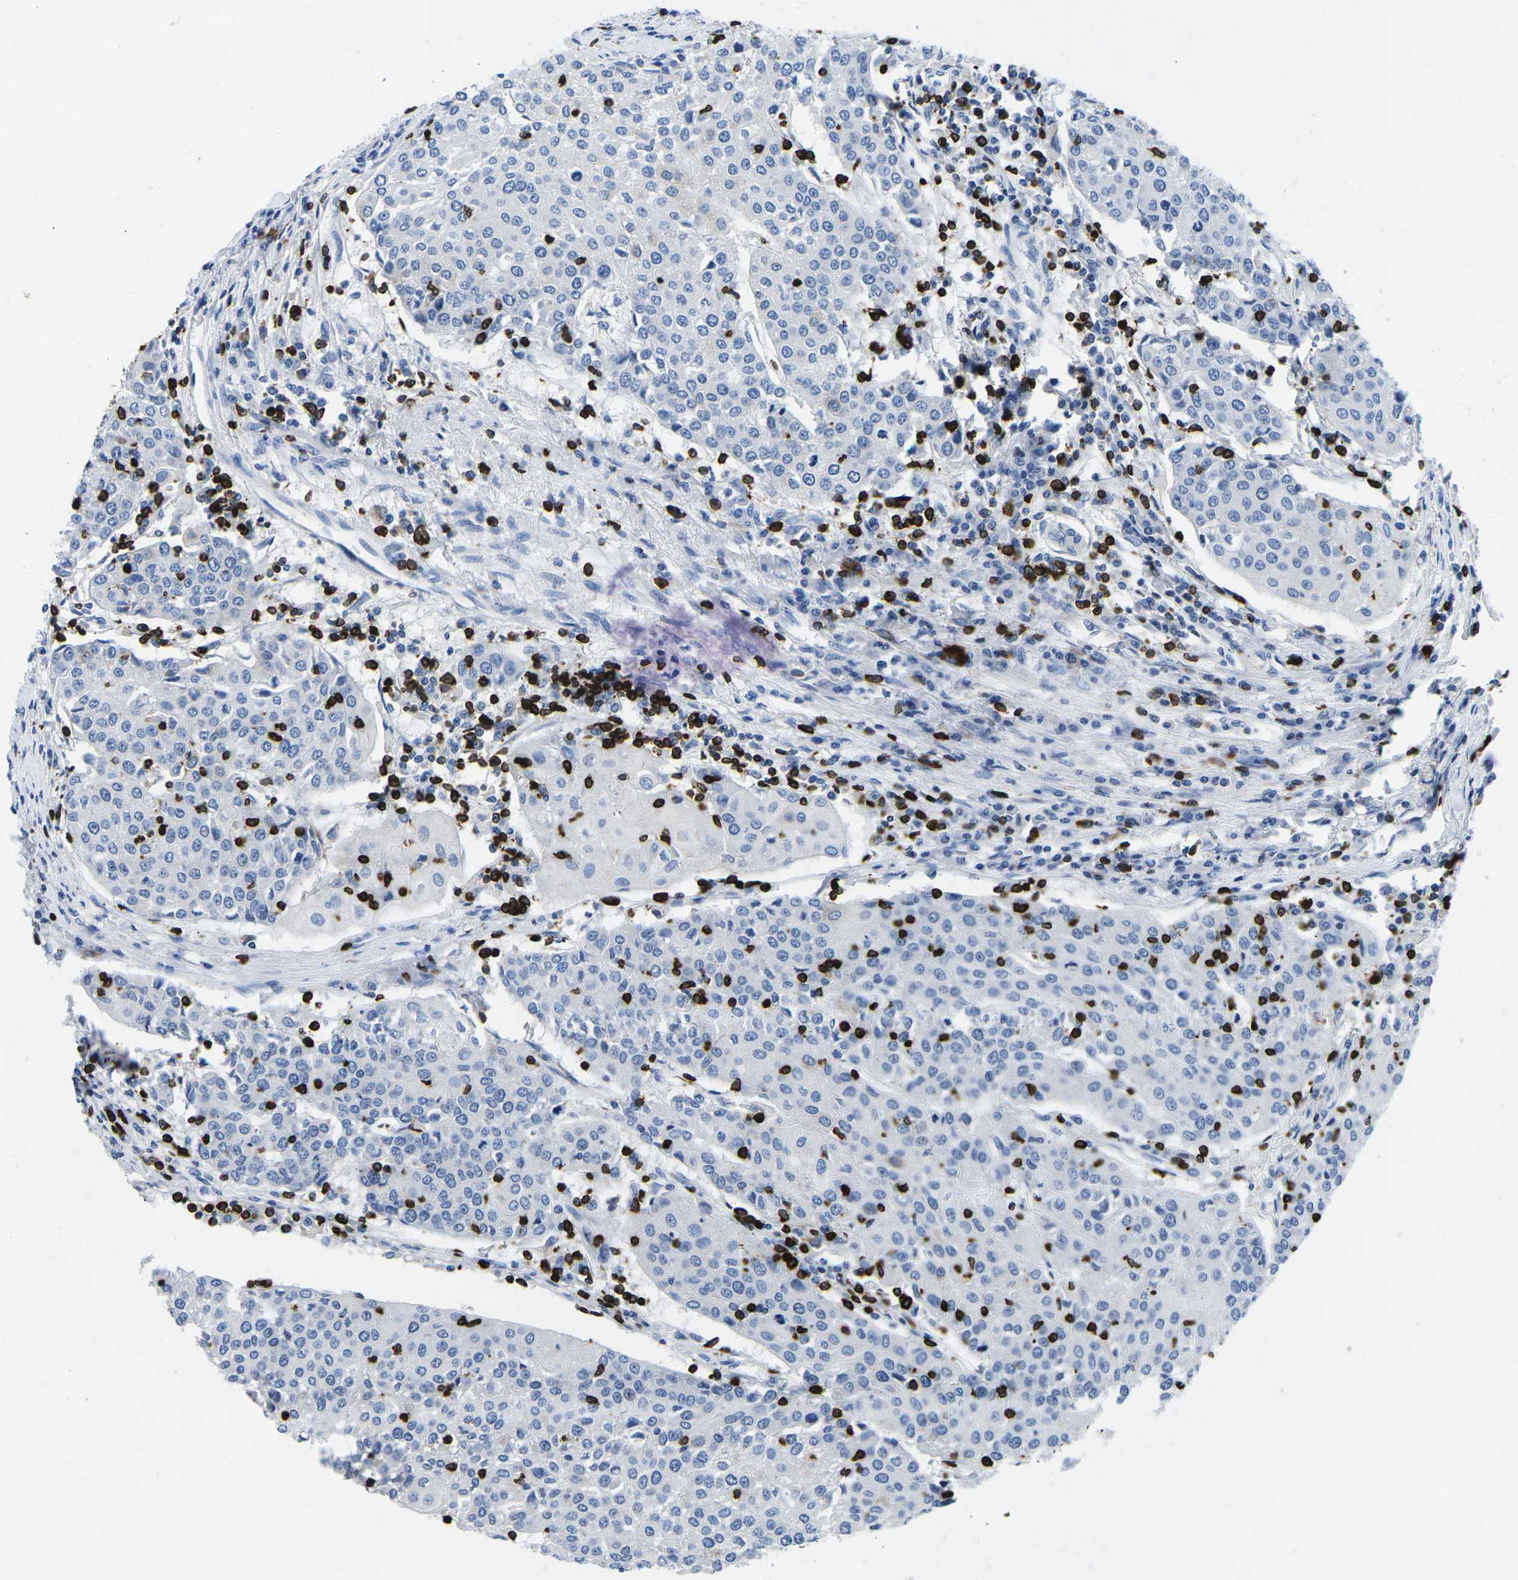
{"staining": {"intensity": "negative", "quantity": "none", "location": "none"}, "tissue": "urothelial cancer", "cell_type": "Tumor cells", "image_type": "cancer", "snomed": [{"axis": "morphology", "description": "Urothelial carcinoma, High grade"}, {"axis": "topography", "description": "Urinary bladder"}], "caption": "Urothelial cancer stained for a protein using immunohistochemistry demonstrates no expression tumor cells.", "gene": "CTSW", "patient": {"sex": "female", "age": 85}}